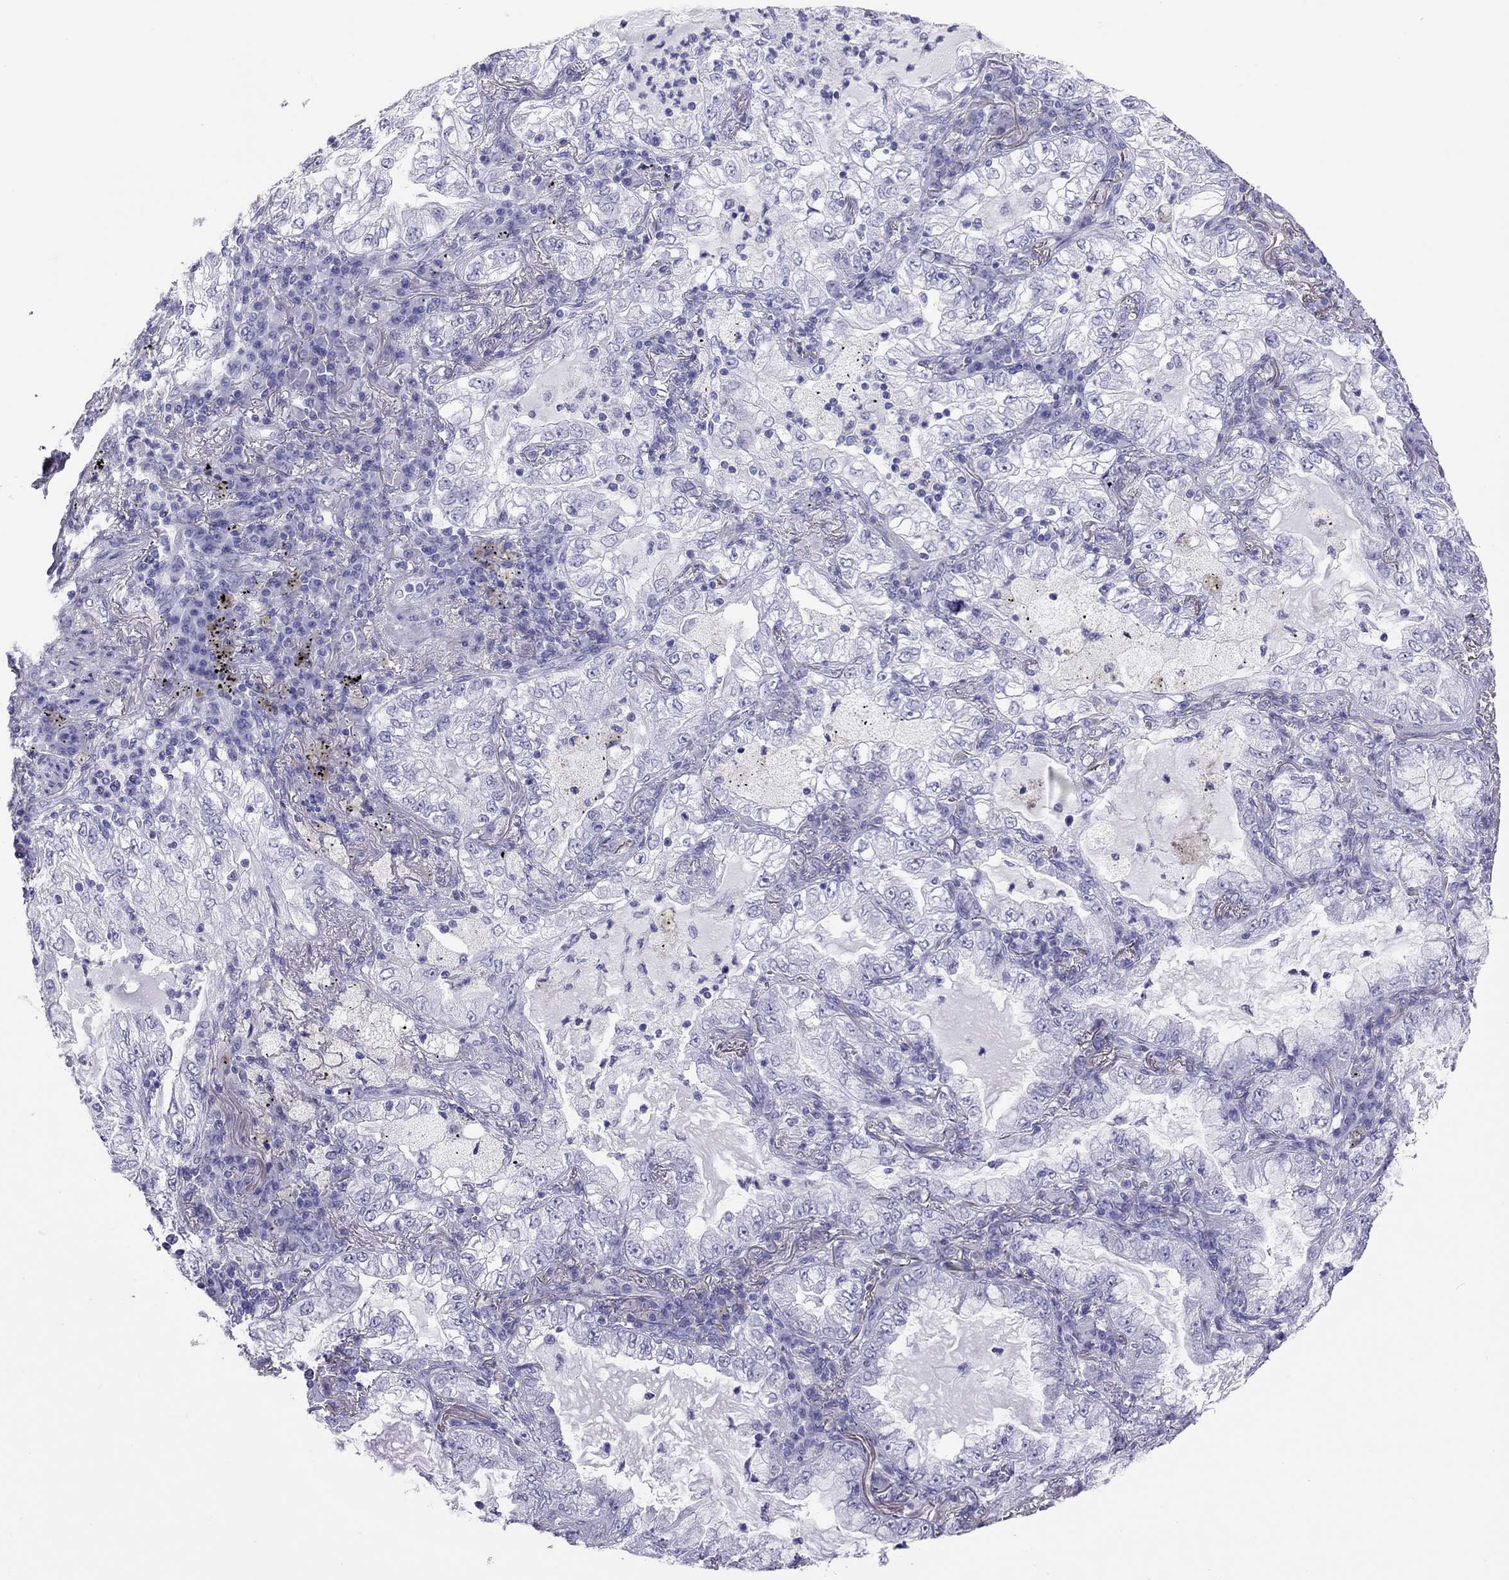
{"staining": {"intensity": "negative", "quantity": "none", "location": "none"}, "tissue": "lung cancer", "cell_type": "Tumor cells", "image_type": "cancer", "snomed": [{"axis": "morphology", "description": "Adenocarcinoma, NOS"}, {"axis": "topography", "description": "Lung"}], "caption": "This micrograph is of lung adenocarcinoma stained with immunohistochemistry (IHC) to label a protein in brown with the nuclei are counter-stained blue. There is no expression in tumor cells. (DAB (3,3'-diaminobenzidine) immunohistochemistry visualized using brightfield microscopy, high magnification).", "gene": "PSMB11", "patient": {"sex": "female", "age": 73}}